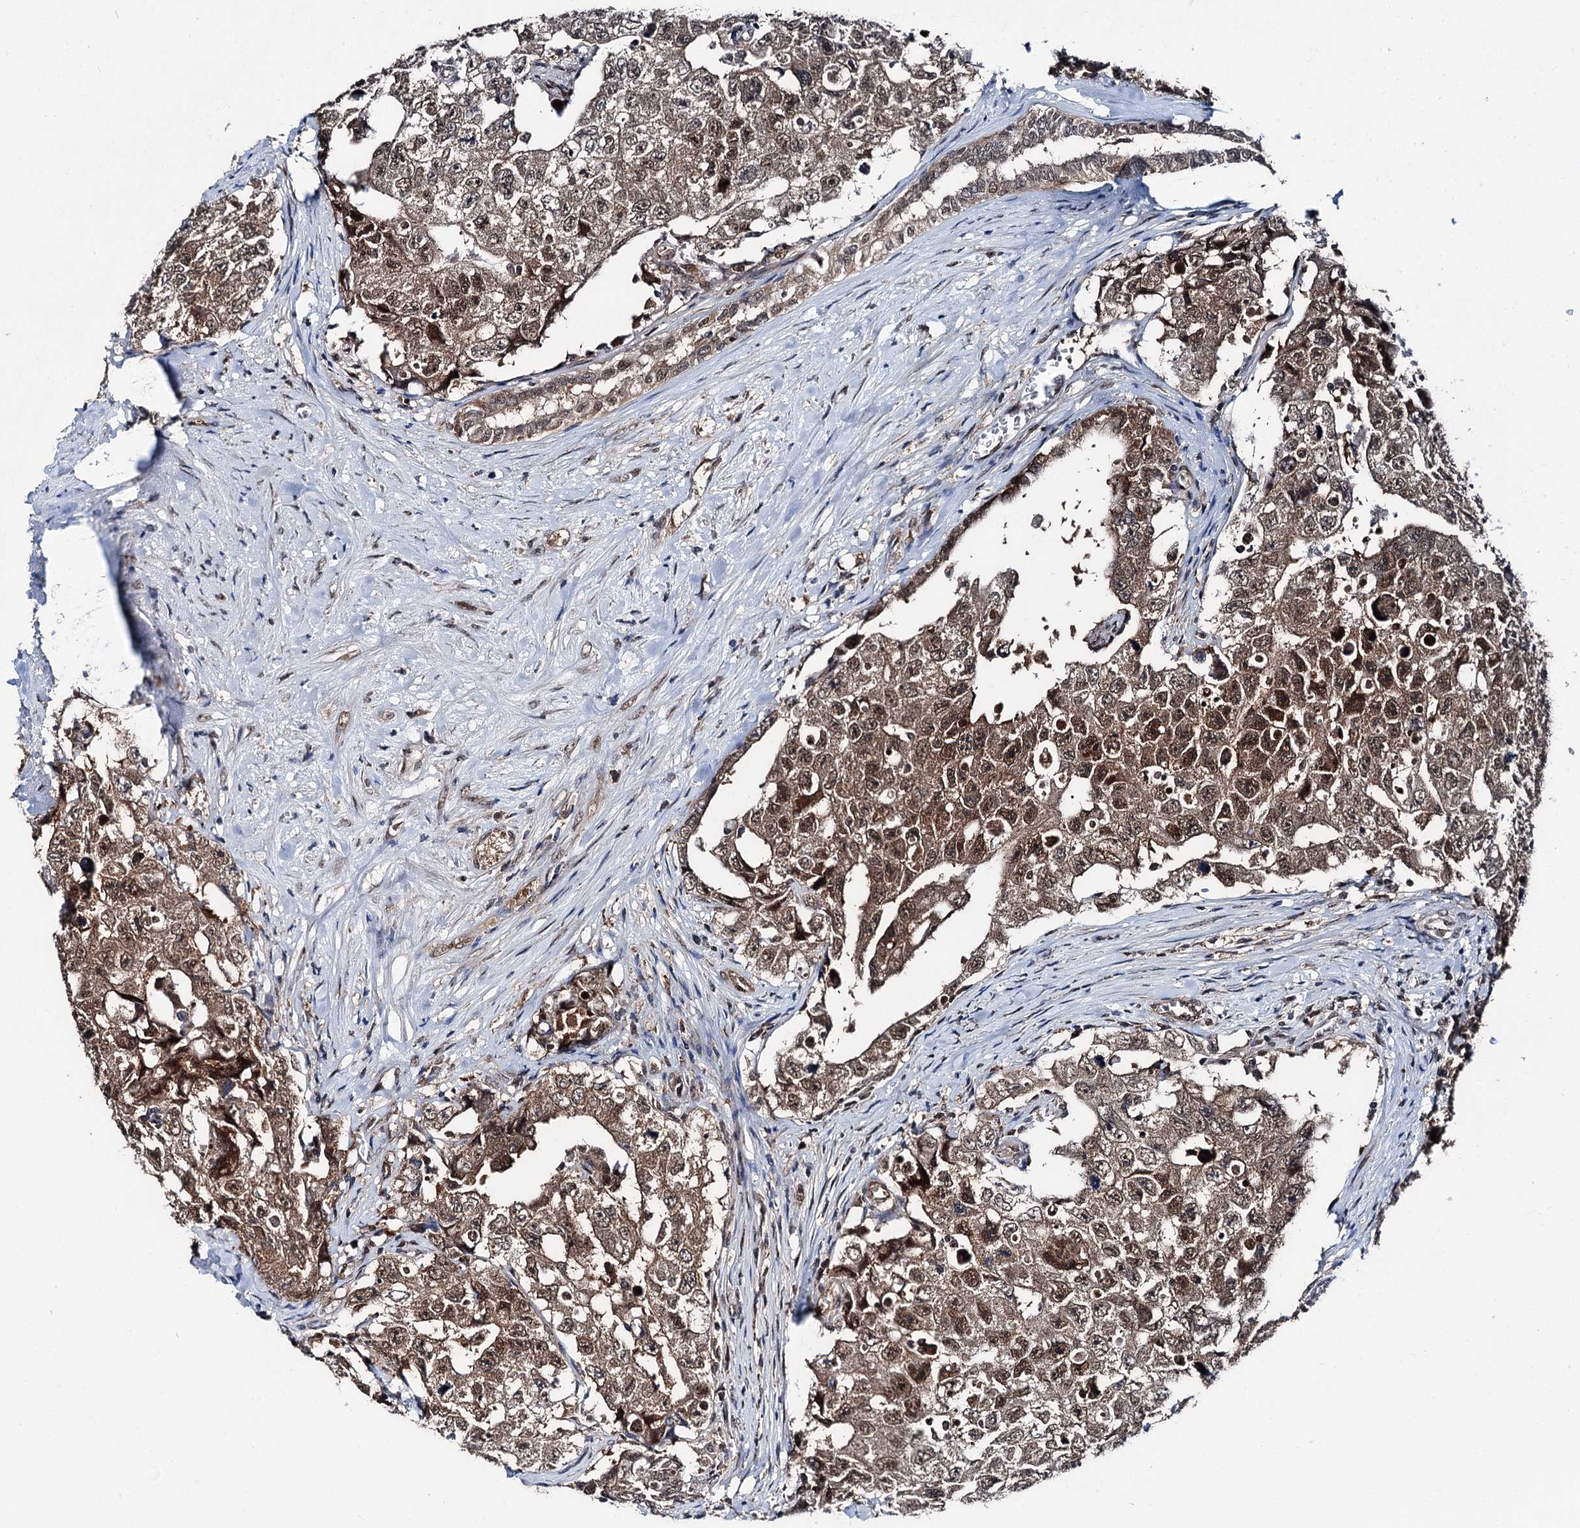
{"staining": {"intensity": "moderate", "quantity": ">75%", "location": "cytoplasmic/membranous,nuclear"}, "tissue": "testis cancer", "cell_type": "Tumor cells", "image_type": "cancer", "snomed": [{"axis": "morphology", "description": "Carcinoma, Embryonal, NOS"}, {"axis": "topography", "description": "Testis"}], "caption": "Immunohistochemical staining of human embryonal carcinoma (testis) shows moderate cytoplasmic/membranous and nuclear protein staining in approximately >75% of tumor cells. The staining is performed using DAB (3,3'-diaminobenzidine) brown chromogen to label protein expression. The nuclei are counter-stained blue using hematoxylin.", "gene": "PSMD13", "patient": {"sex": "male", "age": 17}}